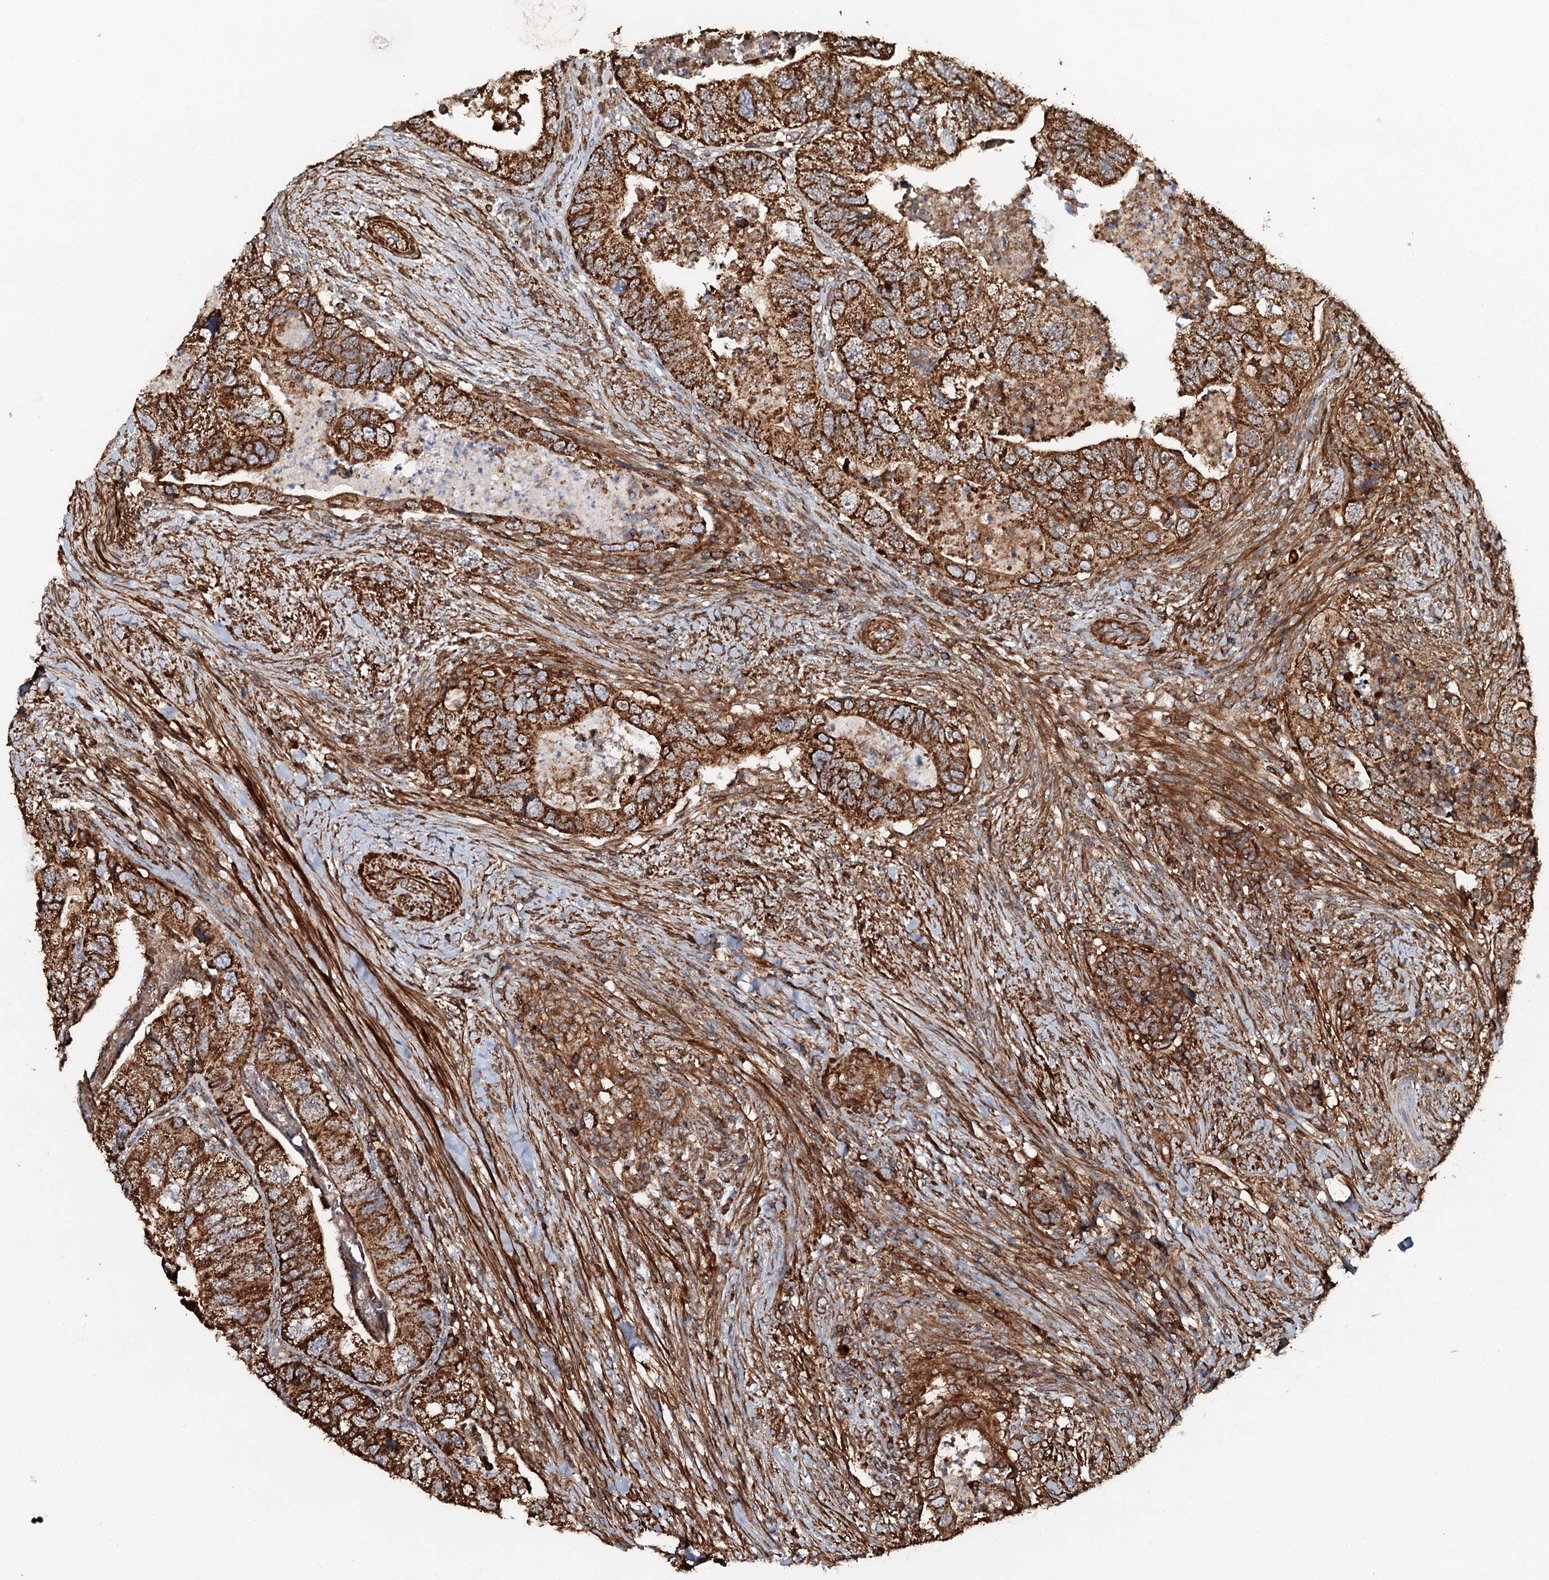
{"staining": {"intensity": "strong", "quantity": ">75%", "location": "cytoplasmic/membranous"}, "tissue": "colorectal cancer", "cell_type": "Tumor cells", "image_type": "cancer", "snomed": [{"axis": "morphology", "description": "Adenocarcinoma, NOS"}, {"axis": "topography", "description": "Rectum"}], "caption": "Immunohistochemical staining of colorectal adenocarcinoma shows high levels of strong cytoplasmic/membranous protein staining in approximately >75% of tumor cells.", "gene": "VWA8", "patient": {"sex": "male", "age": 63}}